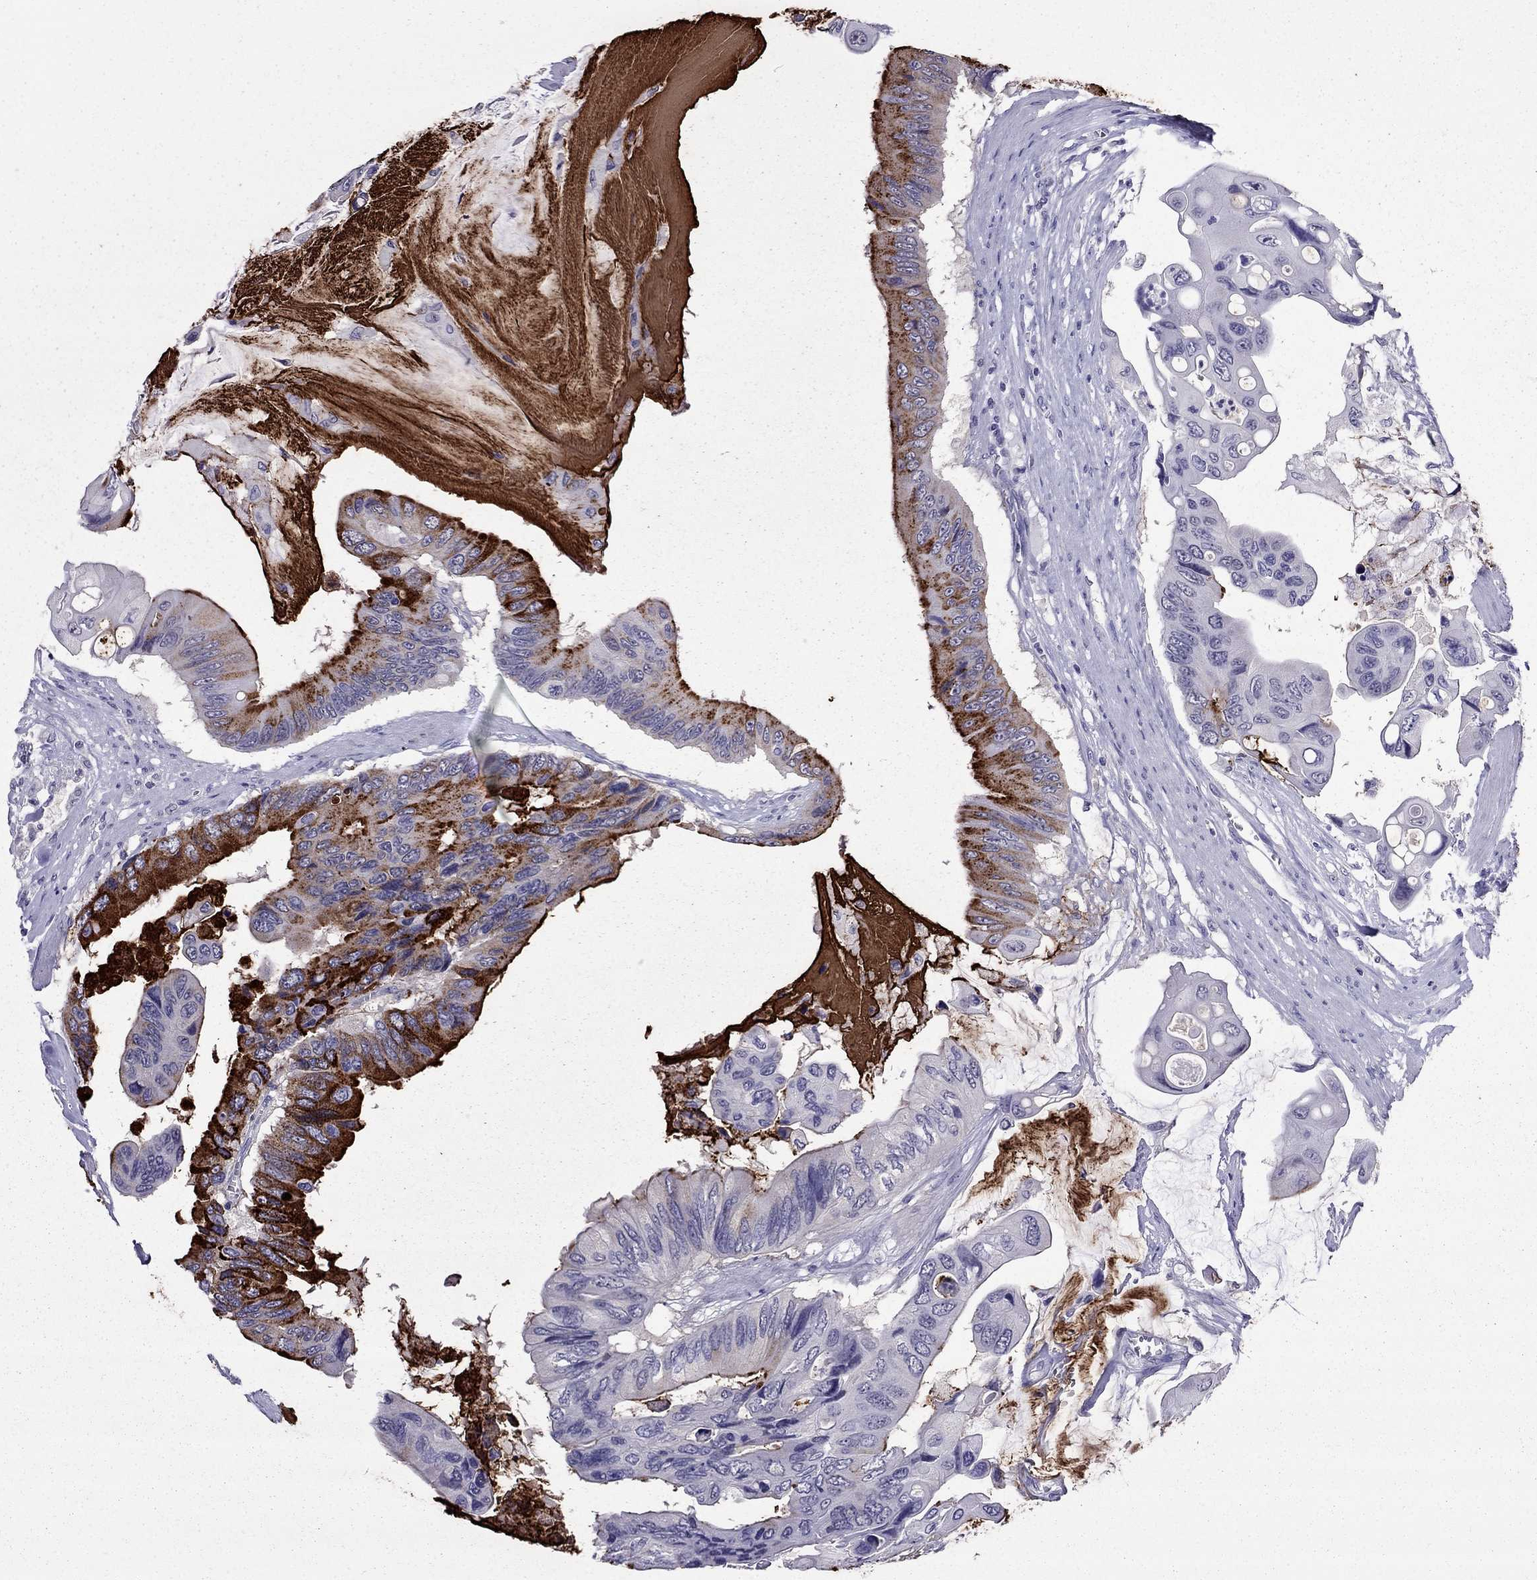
{"staining": {"intensity": "negative", "quantity": "none", "location": "none"}, "tissue": "colorectal cancer", "cell_type": "Tumor cells", "image_type": "cancer", "snomed": [{"axis": "morphology", "description": "Adenocarcinoma, NOS"}, {"axis": "topography", "description": "Rectum"}], "caption": "IHC micrograph of neoplastic tissue: human adenocarcinoma (colorectal) stained with DAB displays no significant protein staining in tumor cells. (DAB (3,3'-diaminobenzidine) IHC visualized using brightfield microscopy, high magnification).", "gene": "OLFM4", "patient": {"sex": "male", "age": 63}}